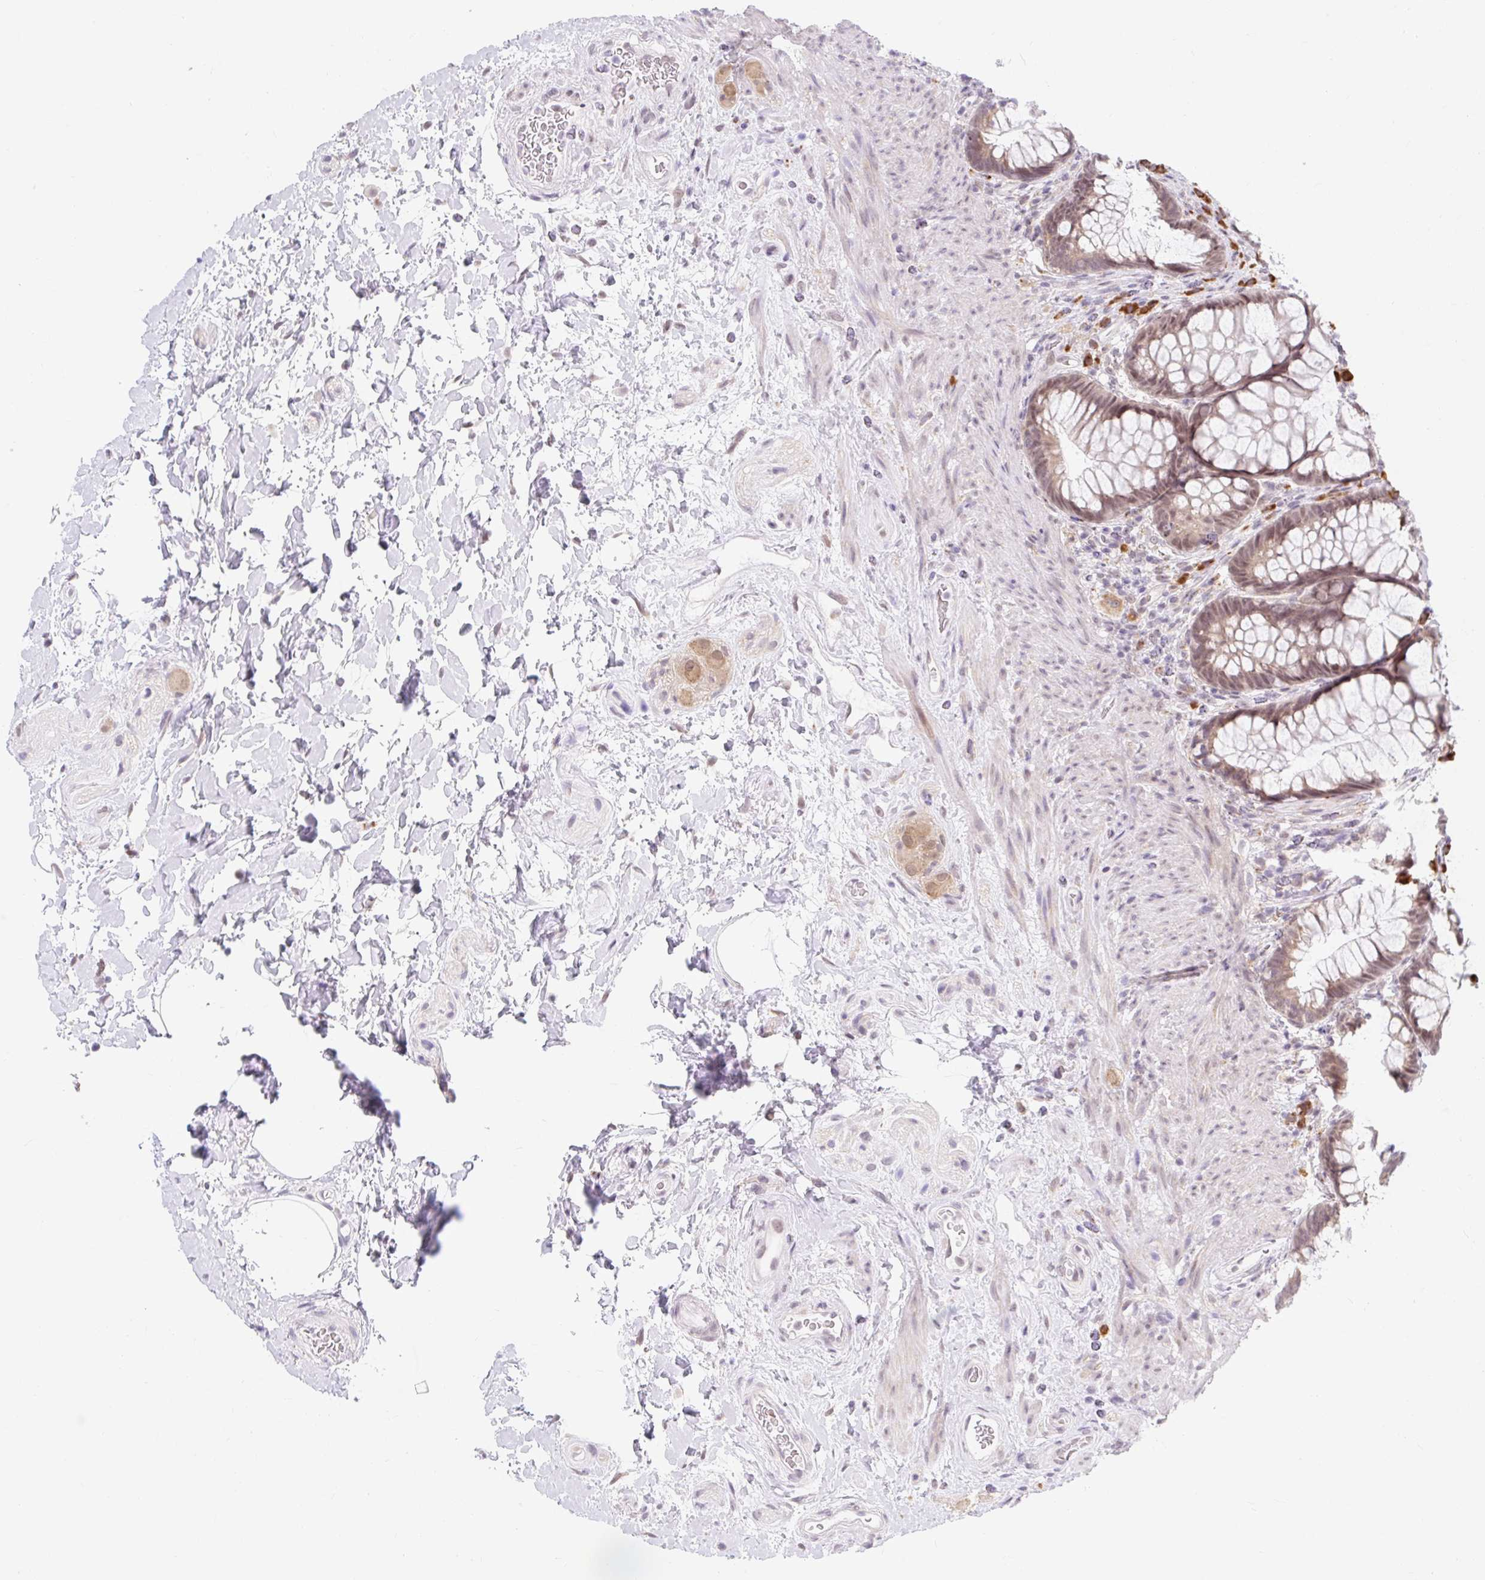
{"staining": {"intensity": "weak", "quantity": "<25%", "location": "cytoplasmic/membranous"}, "tissue": "rectum", "cell_type": "Glandular cells", "image_type": "normal", "snomed": [{"axis": "morphology", "description": "Normal tissue, NOS"}, {"axis": "topography", "description": "Rectum"}], "caption": "The immunohistochemistry (IHC) micrograph has no significant expression in glandular cells of rectum.", "gene": "SRSF10", "patient": {"sex": "male", "age": 53}}